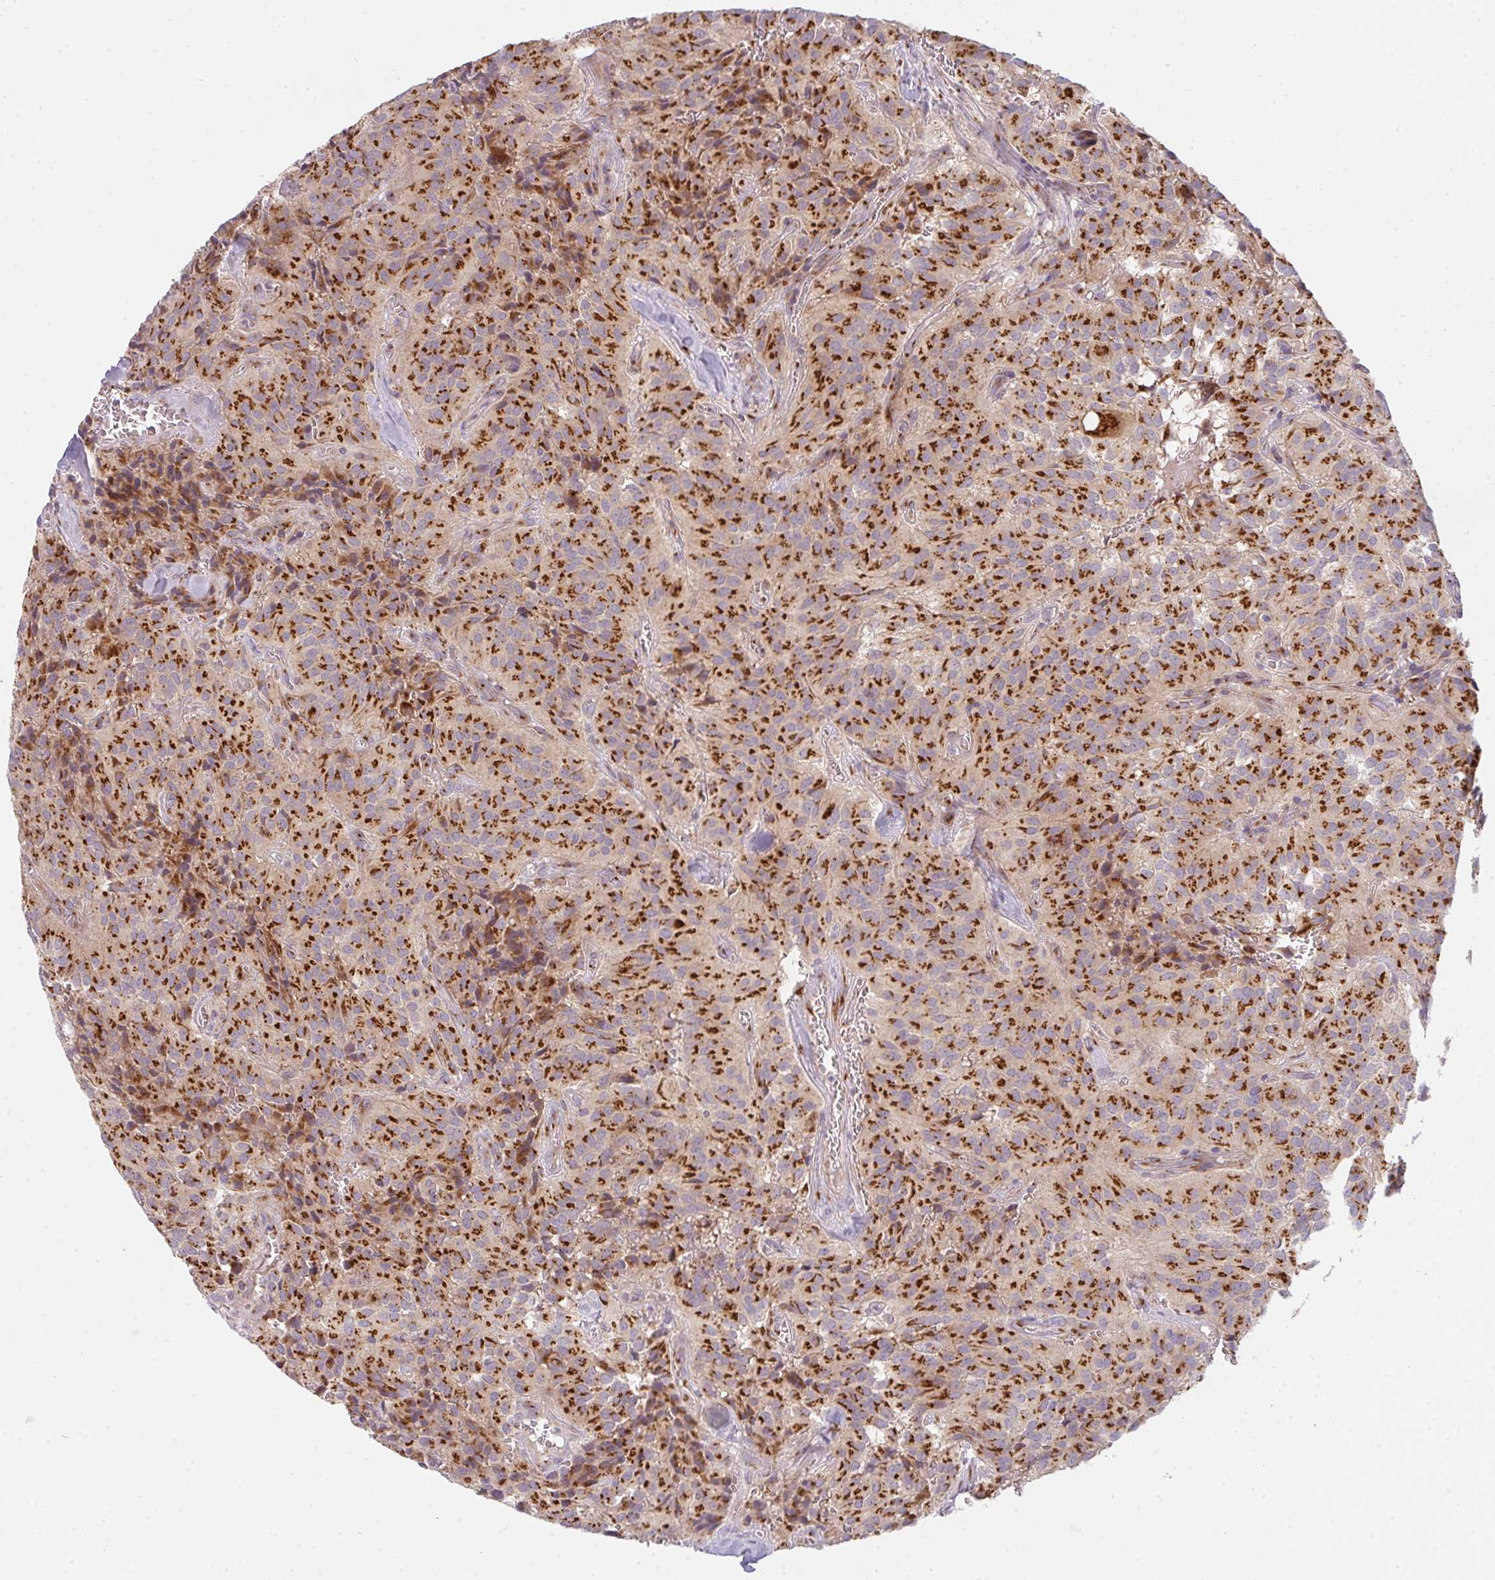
{"staining": {"intensity": "strong", "quantity": ">75%", "location": "cytoplasmic/membranous"}, "tissue": "glioma", "cell_type": "Tumor cells", "image_type": "cancer", "snomed": [{"axis": "morphology", "description": "Glioma, malignant, Low grade"}, {"axis": "topography", "description": "Brain"}], "caption": "Tumor cells show high levels of strong cytoplasmic/membranous positivity in about >75% of cells in human glioma.", "gene": "GVQW3", "patient": {"sex": "male", "age": 42}}